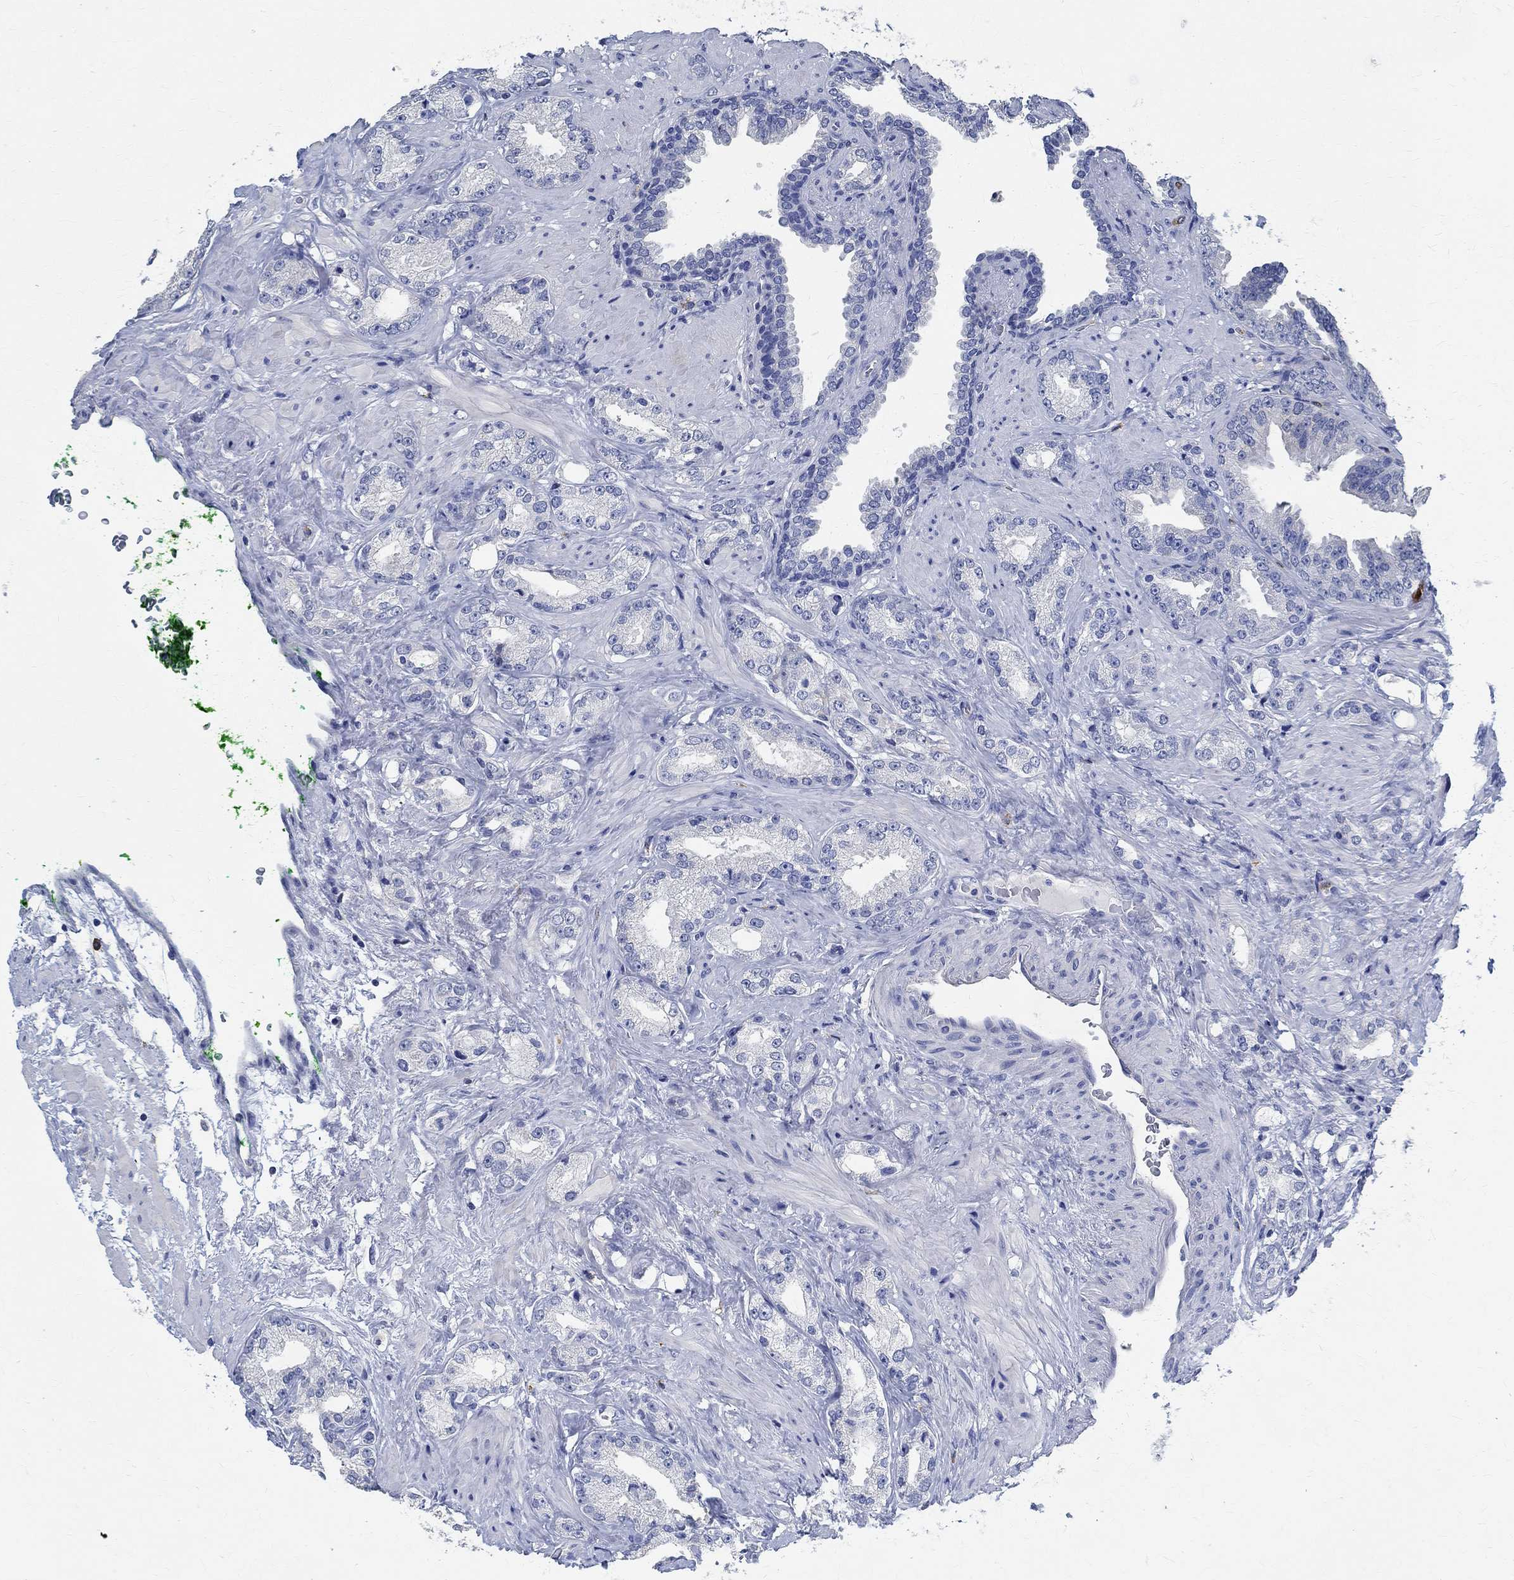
{"staining": {"intensity": "negative", "quantity": "none", "location": "none"}, "tissue": "prostate cancer", "cell_type": "Tumor cells", "image_type": "cancer", "snomed": [{"axis": "morphology", "description": "Adenocarcinoma, Low grade"}, {"axis": "topography", "description": "Prostate"}], "caption": "Immunohistochemical staining of human adenocarcinoma (low-grade) (prostate) shows no significant expression in tumor cells. Nuclei are stained in blue.", "gene": "PRX", "patient": {"sex": "male", "age": 68}}